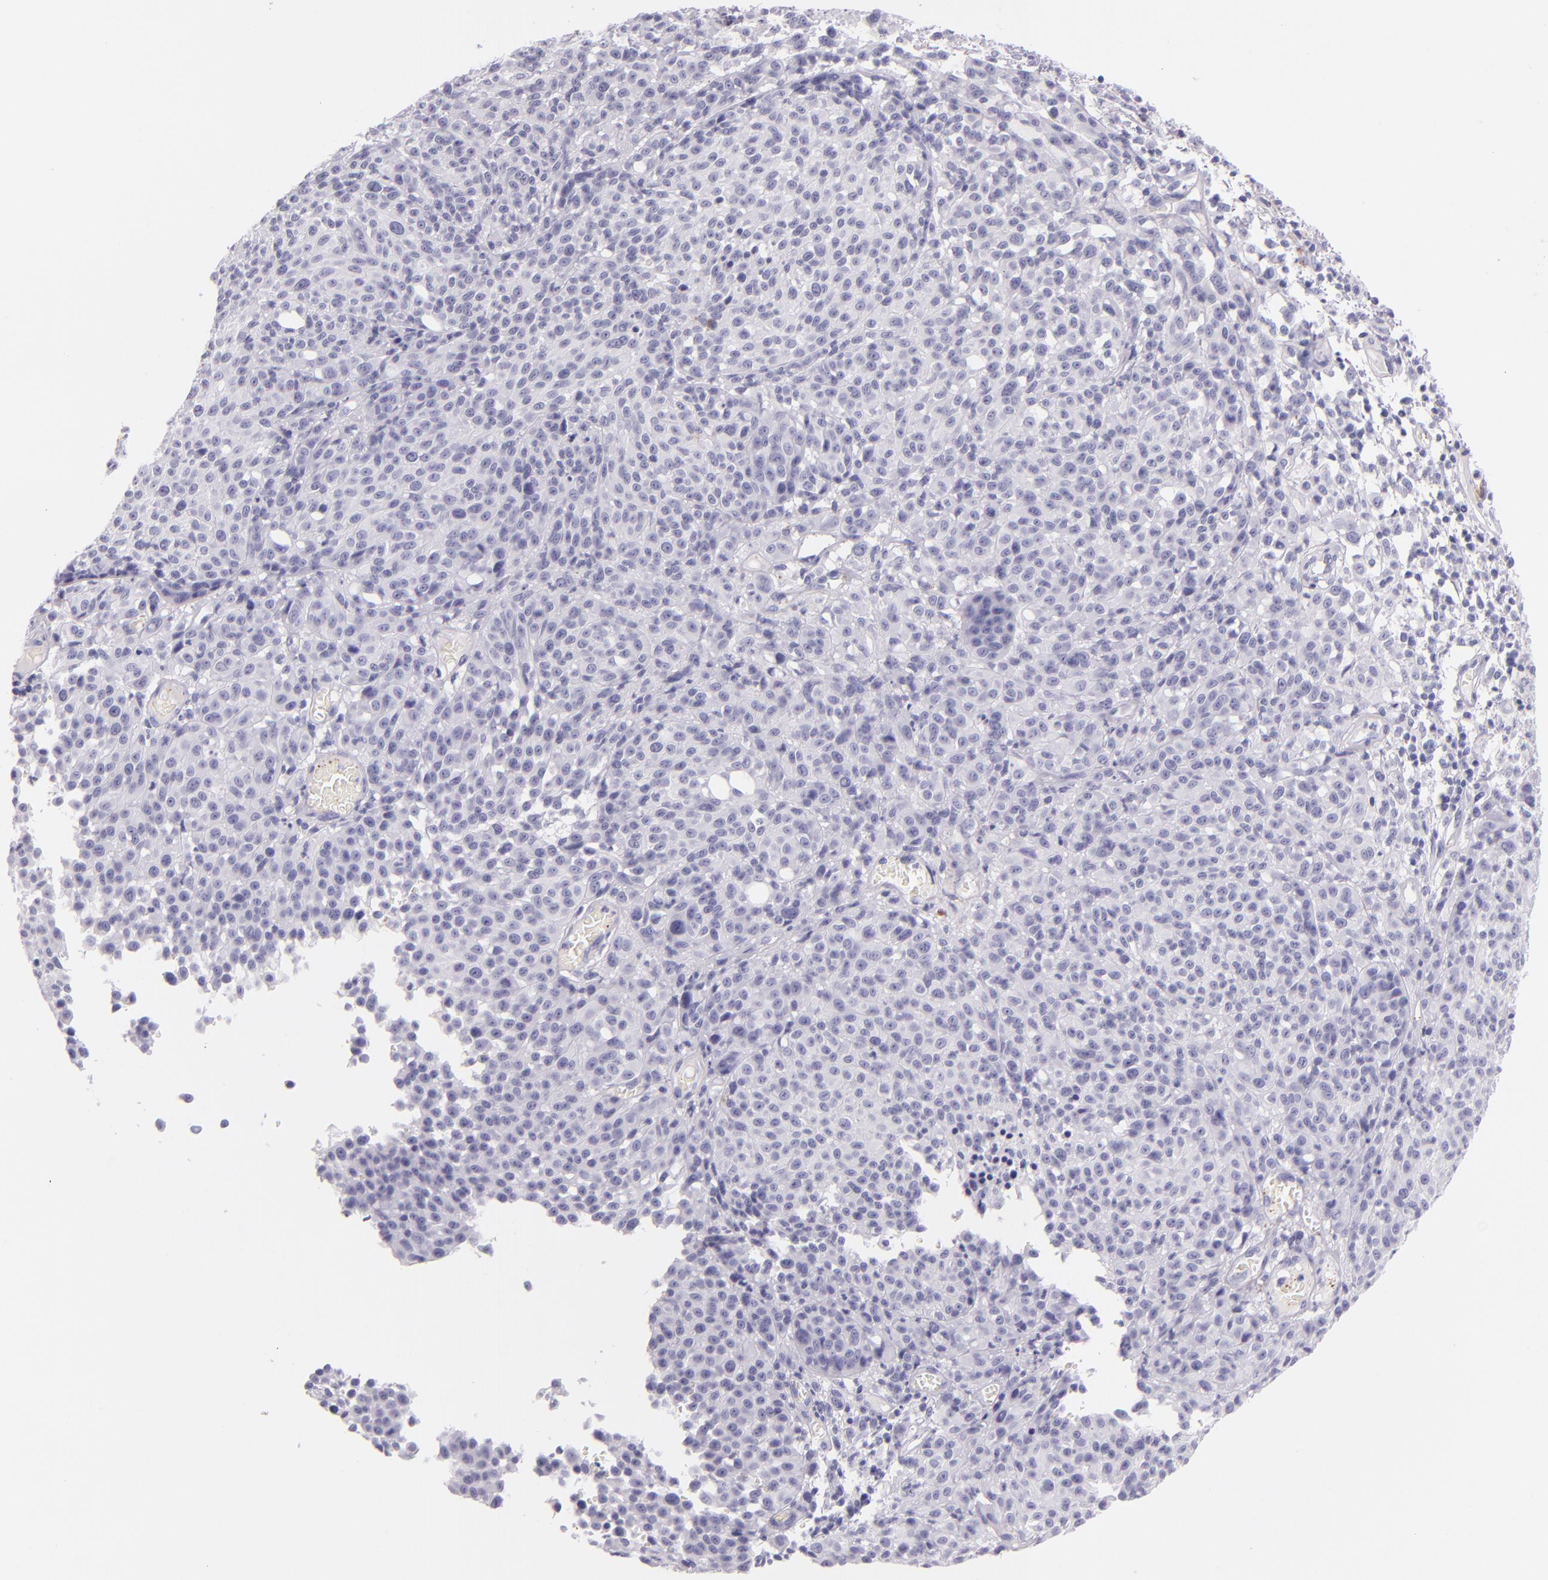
{"staining": {"intensity": "negative", "quantity": "none", "location": "none"}, "tissue": "melanoma", "cell_type": "Tumor cells", "image_type": "cancer", "snomed": [{"axis": "morphology", "description": "Malignant melanoma, NOS"}, {"axis": "topography", "description": "Skin"}], "caption": "Melanoma was stained to show a protein in brown. There is no significant expression in tumor cells.", "gene": "SELP", "patient": {"sex": "female", "age": 49}}